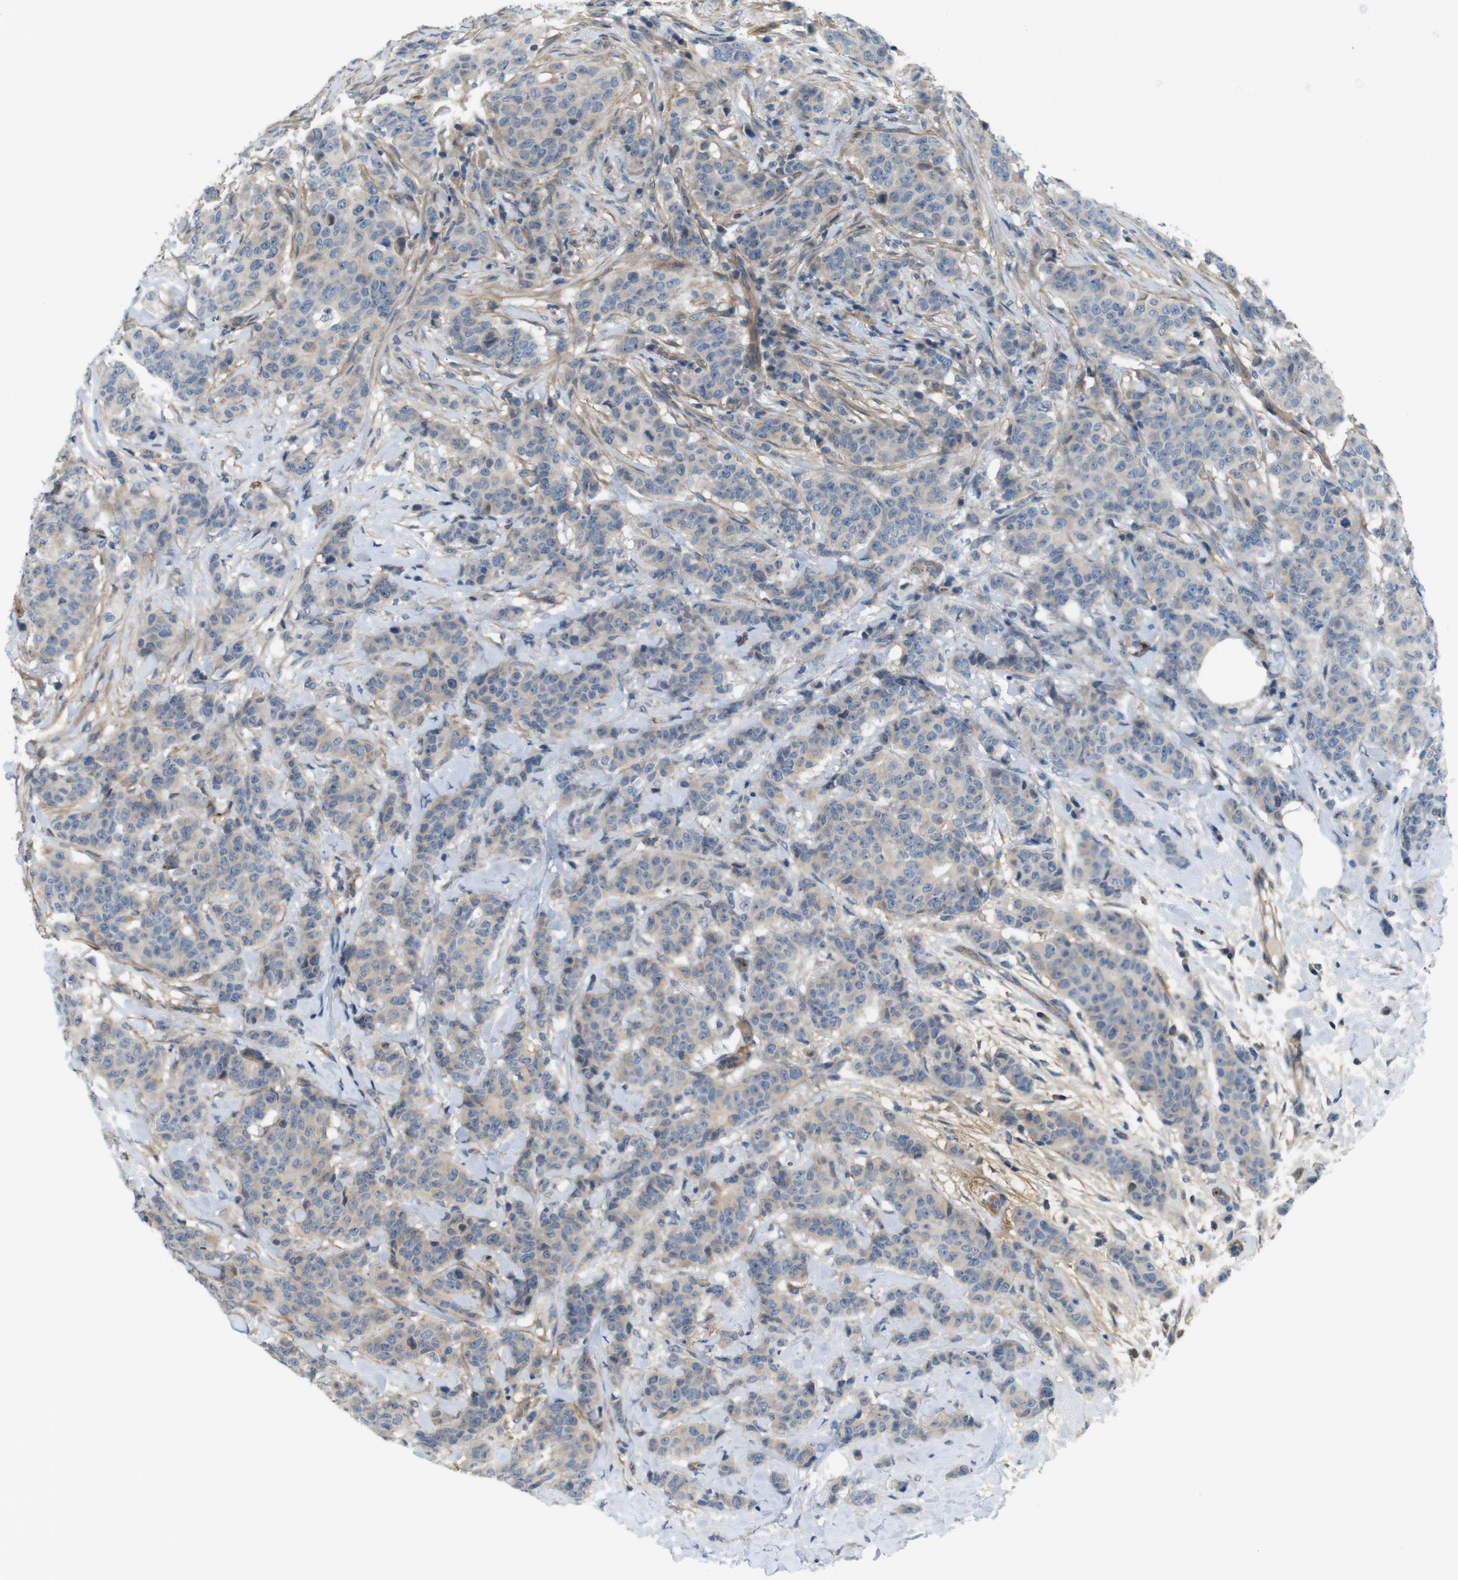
{"staining": {"intensity": "weak", "quantity": ">75%", "location": "cytoplasmic/membranous"}, "tissue": "breast cancer", "cell_type": "Tumor cells", "image_type": "cancer", "snomed": [{"axis": "morphology", "description": "Normal tissue, NOS"}, {"axis": "morphology", "description": "Duct carcinoma"}, {"axis": "topography", "description": "Breast"}], "caption": "This histopathology image exhibits IHC staining of human breast cancer (invasive ductal carcinoma), with low weak cytoplasmic/membranous staining in about >75% of tumor cells.", "gene": "BVES", "patient": {"sex": "female", "age": 40}}